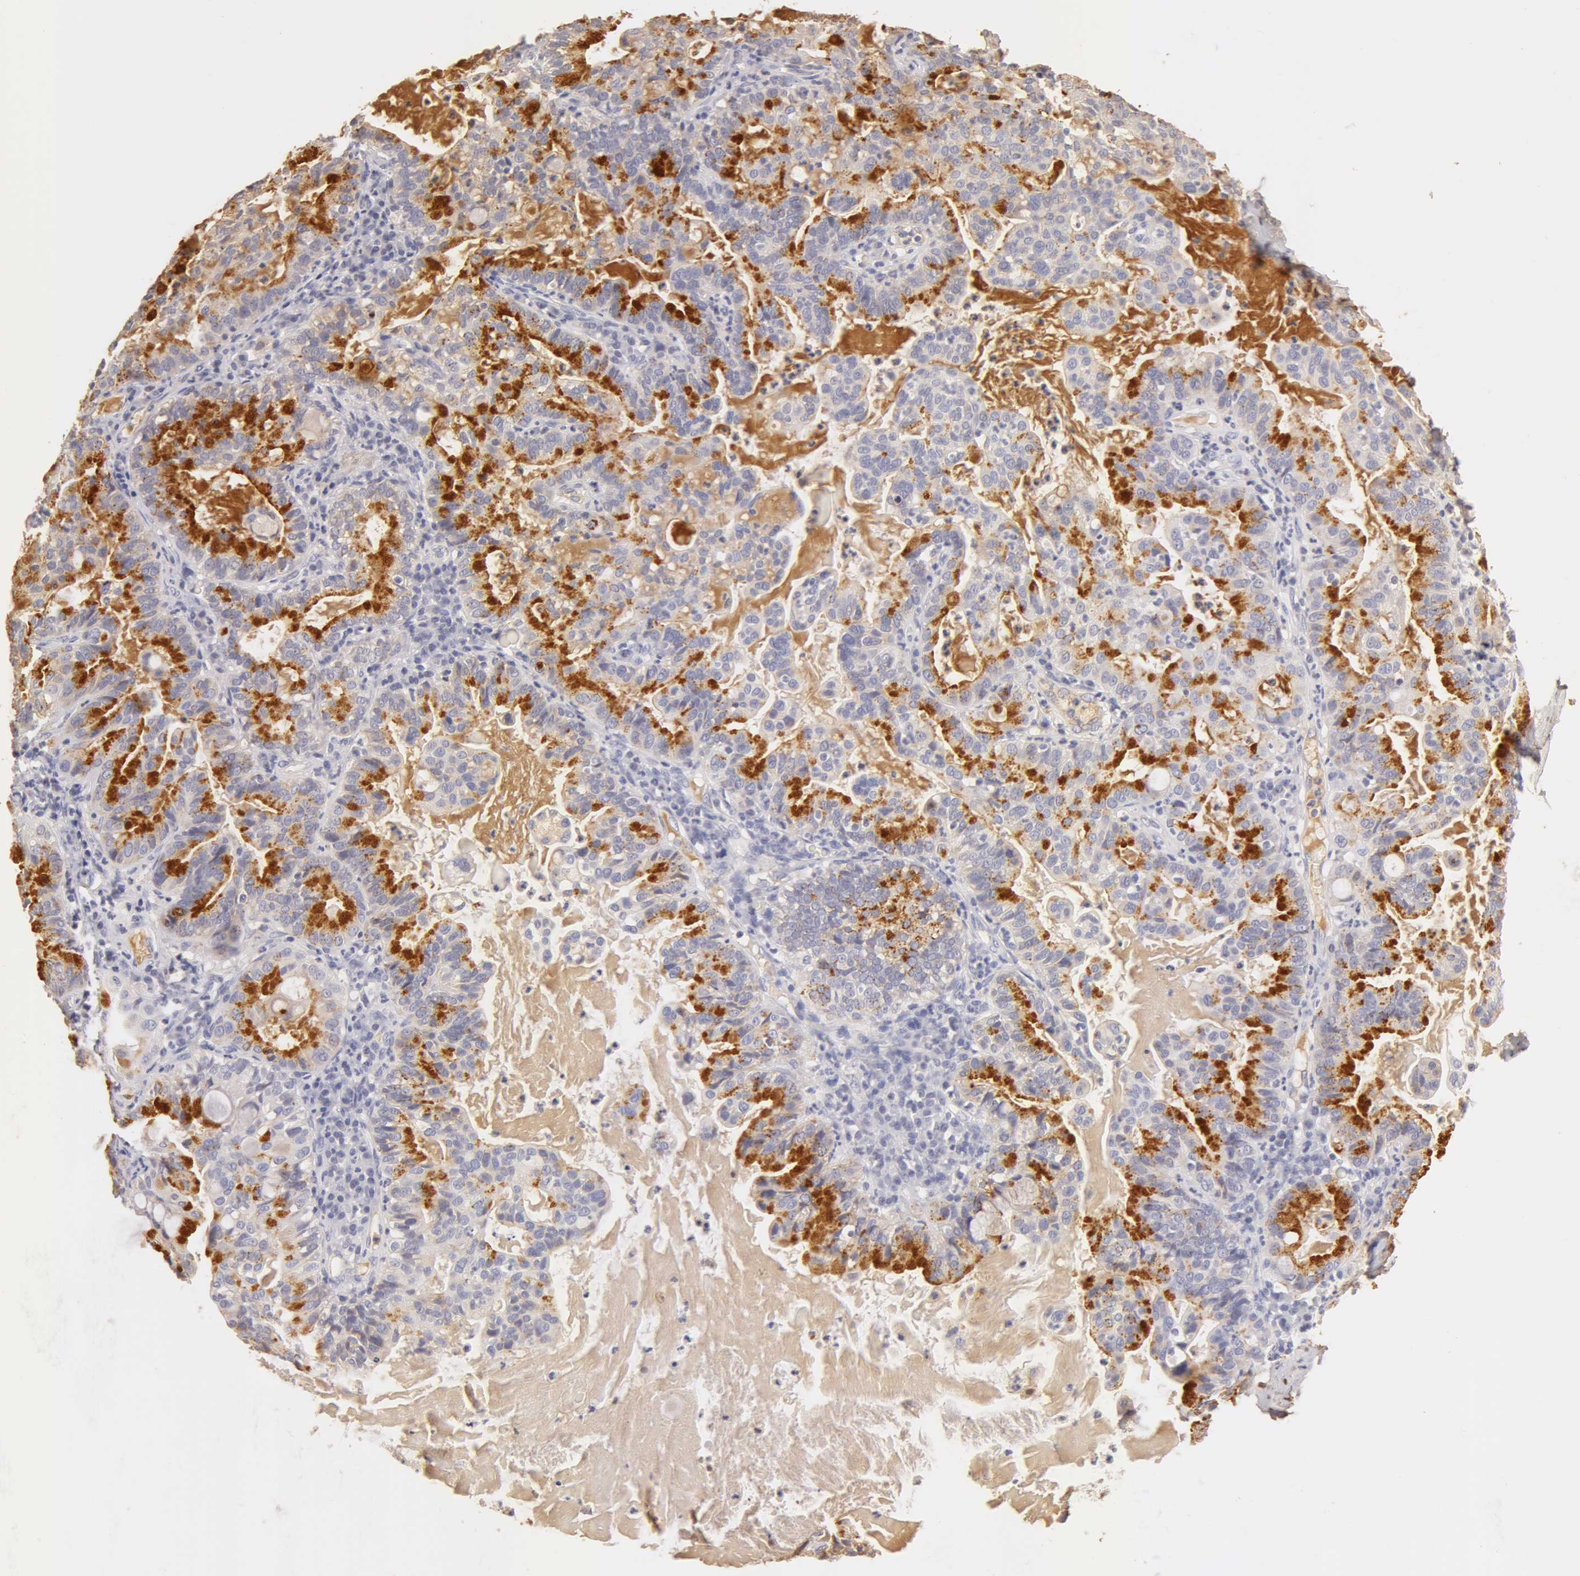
{"staining": {"intensity": "moderate", "quantity": ">75%", "location": "cytoplasmic/membranous"}, "tissue": "cervical cancer", "cell_type": "Tumor cells", "image_type": "cancer", "snomed": [{"axis": "morphology", "description": "Adenocarcinoma, NOS"}, {"axis": "topography", "description": "Cervix"}], "caption": "A histopathology image showing moderate cytoplasmic/membranous positivity in approximately >75% of tumor cells in cervical cancer, as visualized by brown immunohistochemical staining.", "gene": "TF", "patient": {"sex": "female", "age": 41}}